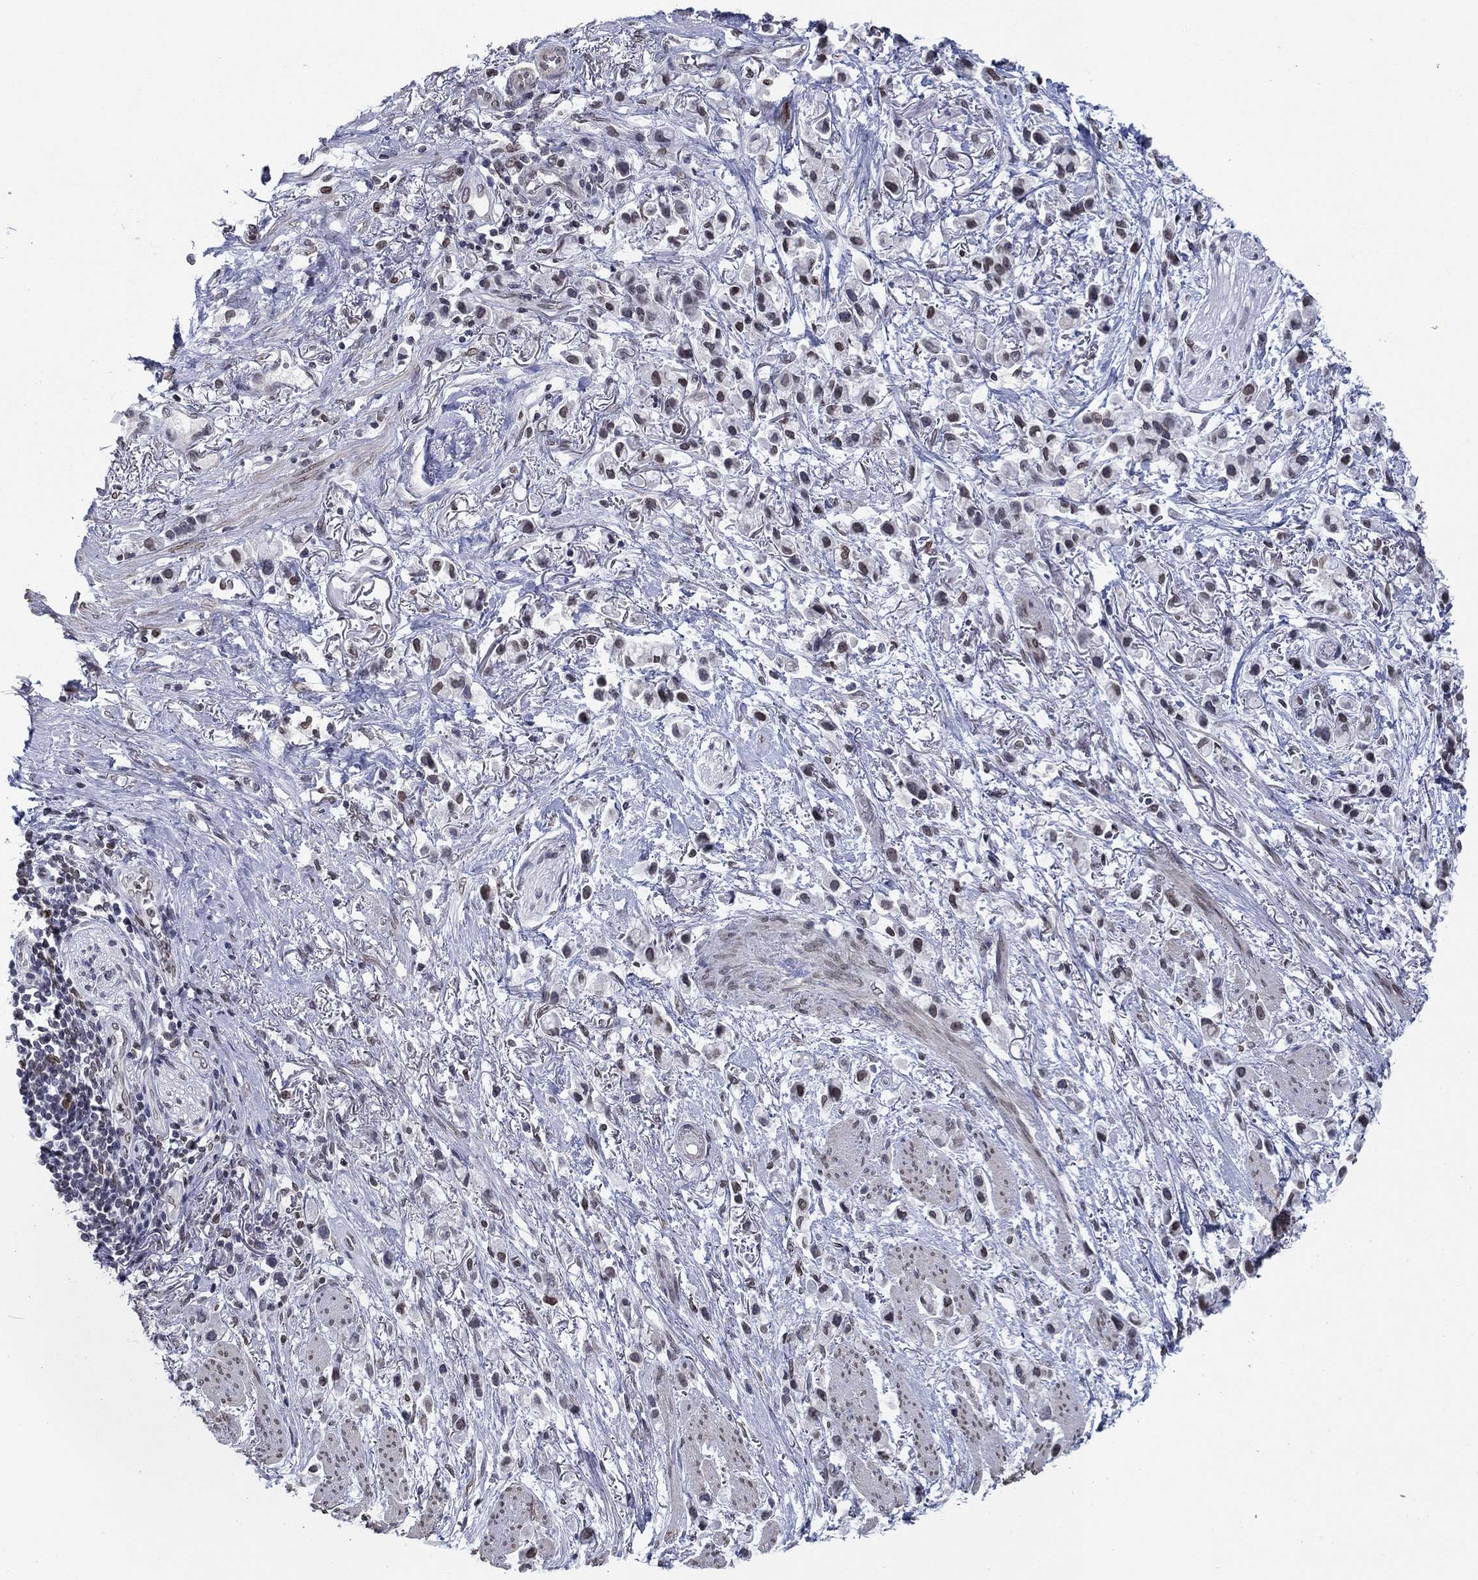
{"staining": {"intensity": "strong", "quantity": "25%-75%", "location": "nuclear"}, "tissue": "stomach cancer", "cell_type": "Tumor cells", "image_type": "cancer", "snomed": [{"axis": "morphology", "description": "Adenocarcinoma, NOS"}, {"axis": "topography", "description": "Stomach"}], "caption": "A brown stain shows strong nuclear staining of a protein in stomach adenocarcinoma tumor cells. The staining was performed using DAB (3,3'-diaminobenzidine), with brown indicating positive protein expression. Nuclei are stained blue with hematoxylin.", "gene": "TOR1AIP1", "patient": {"sex": "female", "age": 81}}